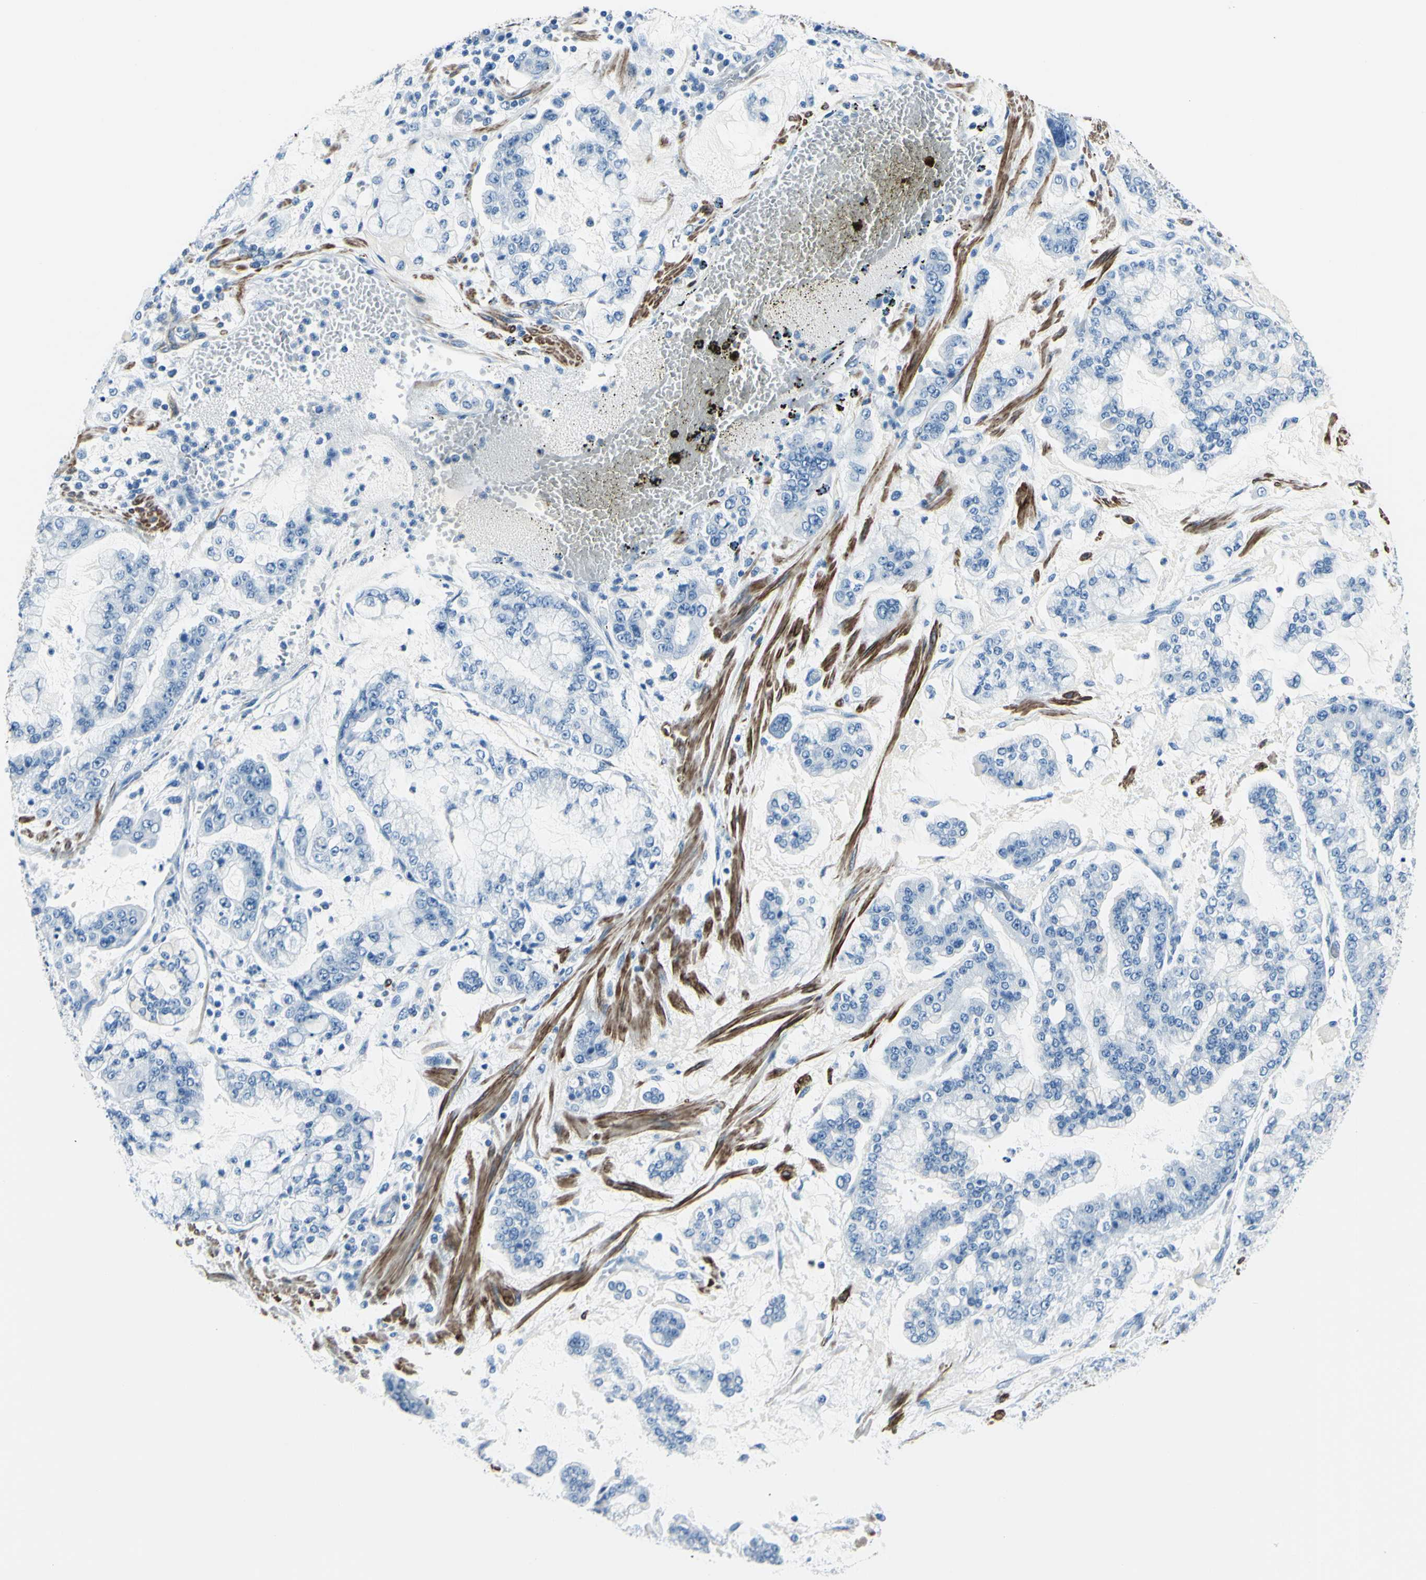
{"staining": {"intensity": "negative", "quantity": "none", "location": "none"}, "tissue": "stomach cancer", "cell_type": "Tumor cells", "image_type": "cancer", "snomed": [{"axis": "morphology", "description": "Normal tissue, NOS"}, {"axis": "morphology", "description": "Adenocarcinoma, NOS"}, {"axis": "topography", "description": "Stomach, upper"}, {"axis": "topography", "description": "Stomach"}], "caption": "This is an IHC histopathology image of human stomach adenocarcinoma. There is no expression in tumor cells.", "gene": "CDH15", "patient": {"sex": "male", "age": 76}}